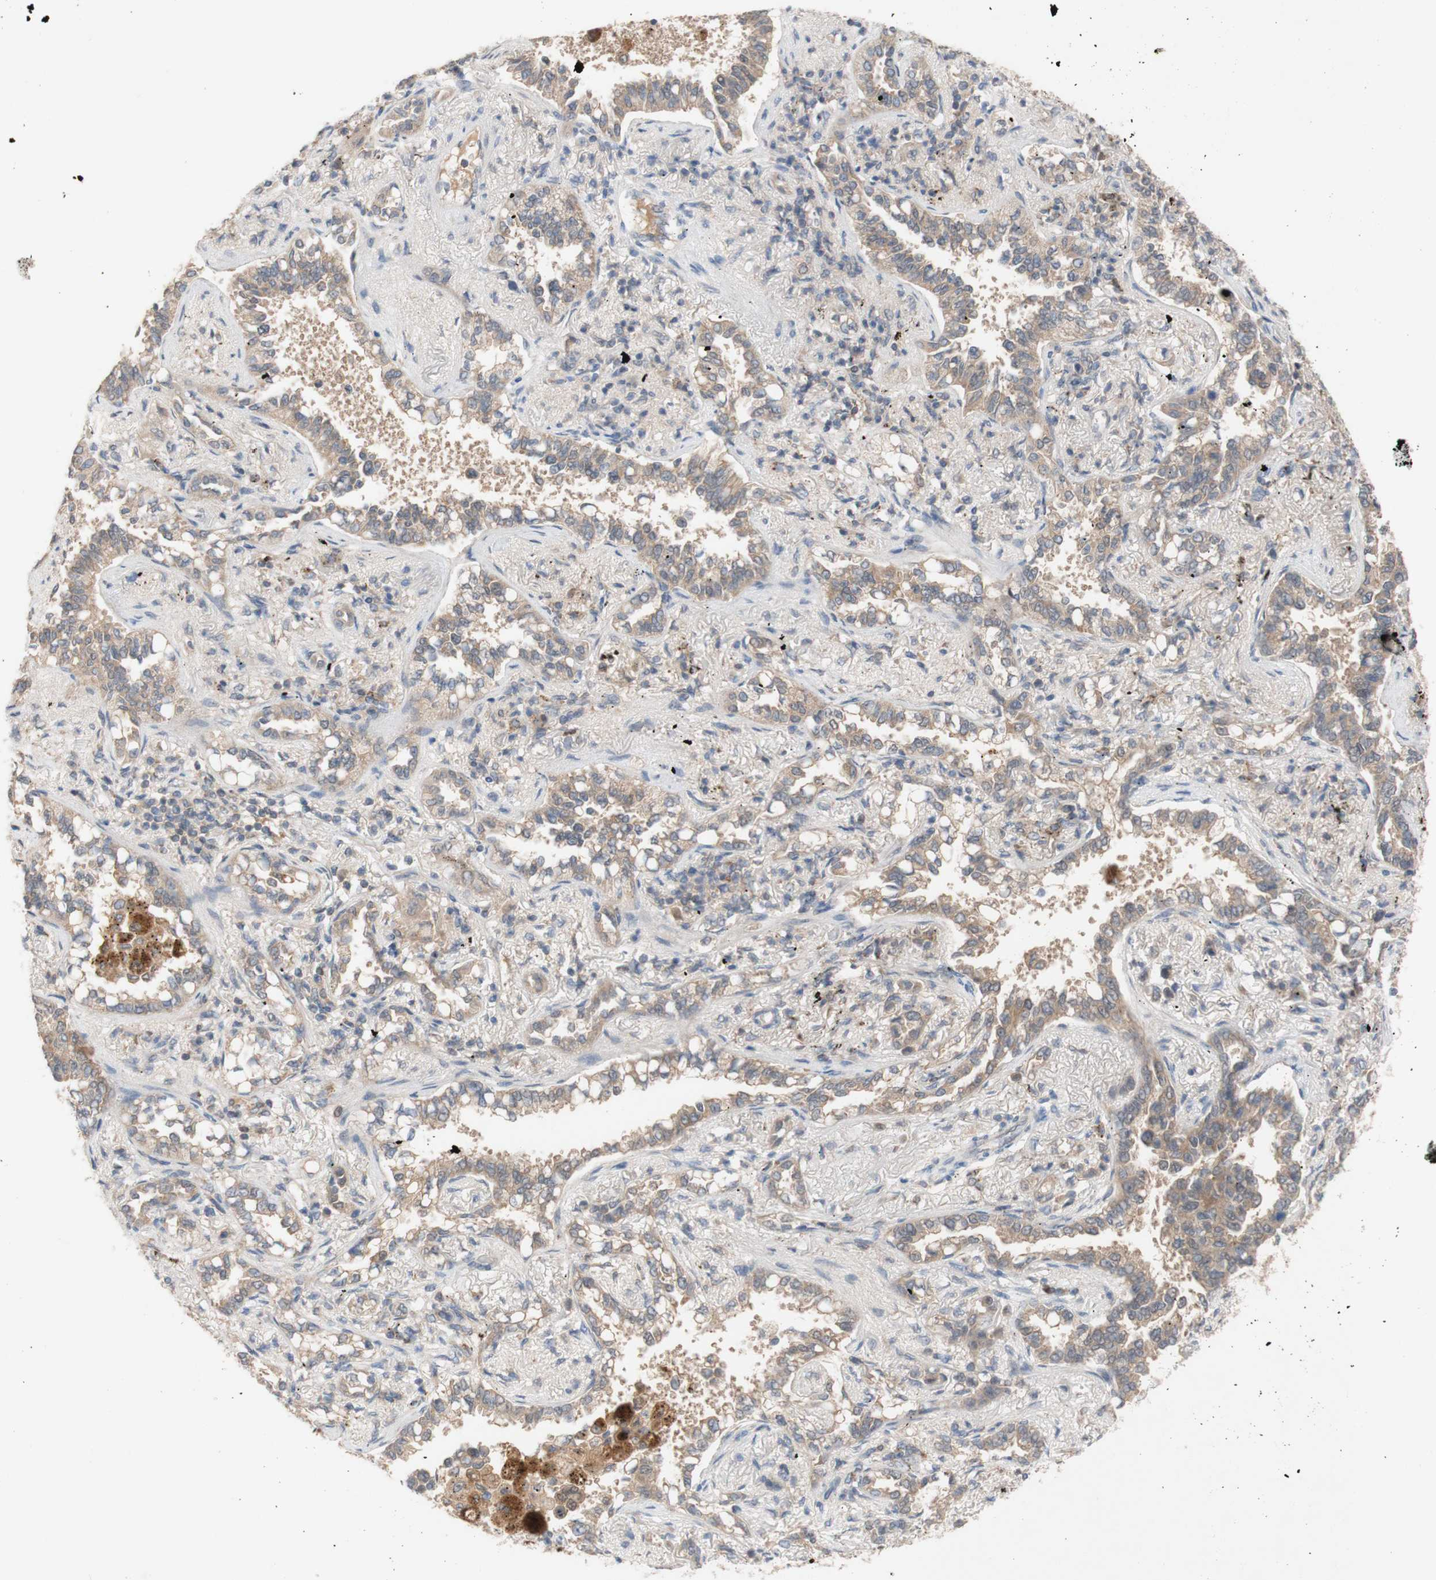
{"staining": {"intensity": "weak", "quantity": ">75%", "location": "cytoplasmic/membranous"}, "tissue": "lung cancer", "cell_type": "Tumor cells", "image_type": "cancer", "snomed": [{"axis": "morphology", "description": "Normal tissue, NOS"}, {"axis": "morphology", "description": "Adenocarcinoma, NOS"}, {"axis": "topography", "description": "Lung"}], "caption": "Immunohistochemical staining of human lung cancer (adenocarcinoma) displays weak cytoplasmic/membranous protein positivity in about >75% of tumor cells.", "gene": "PEX2", "patient": {"sex": "male", "age": 59}}